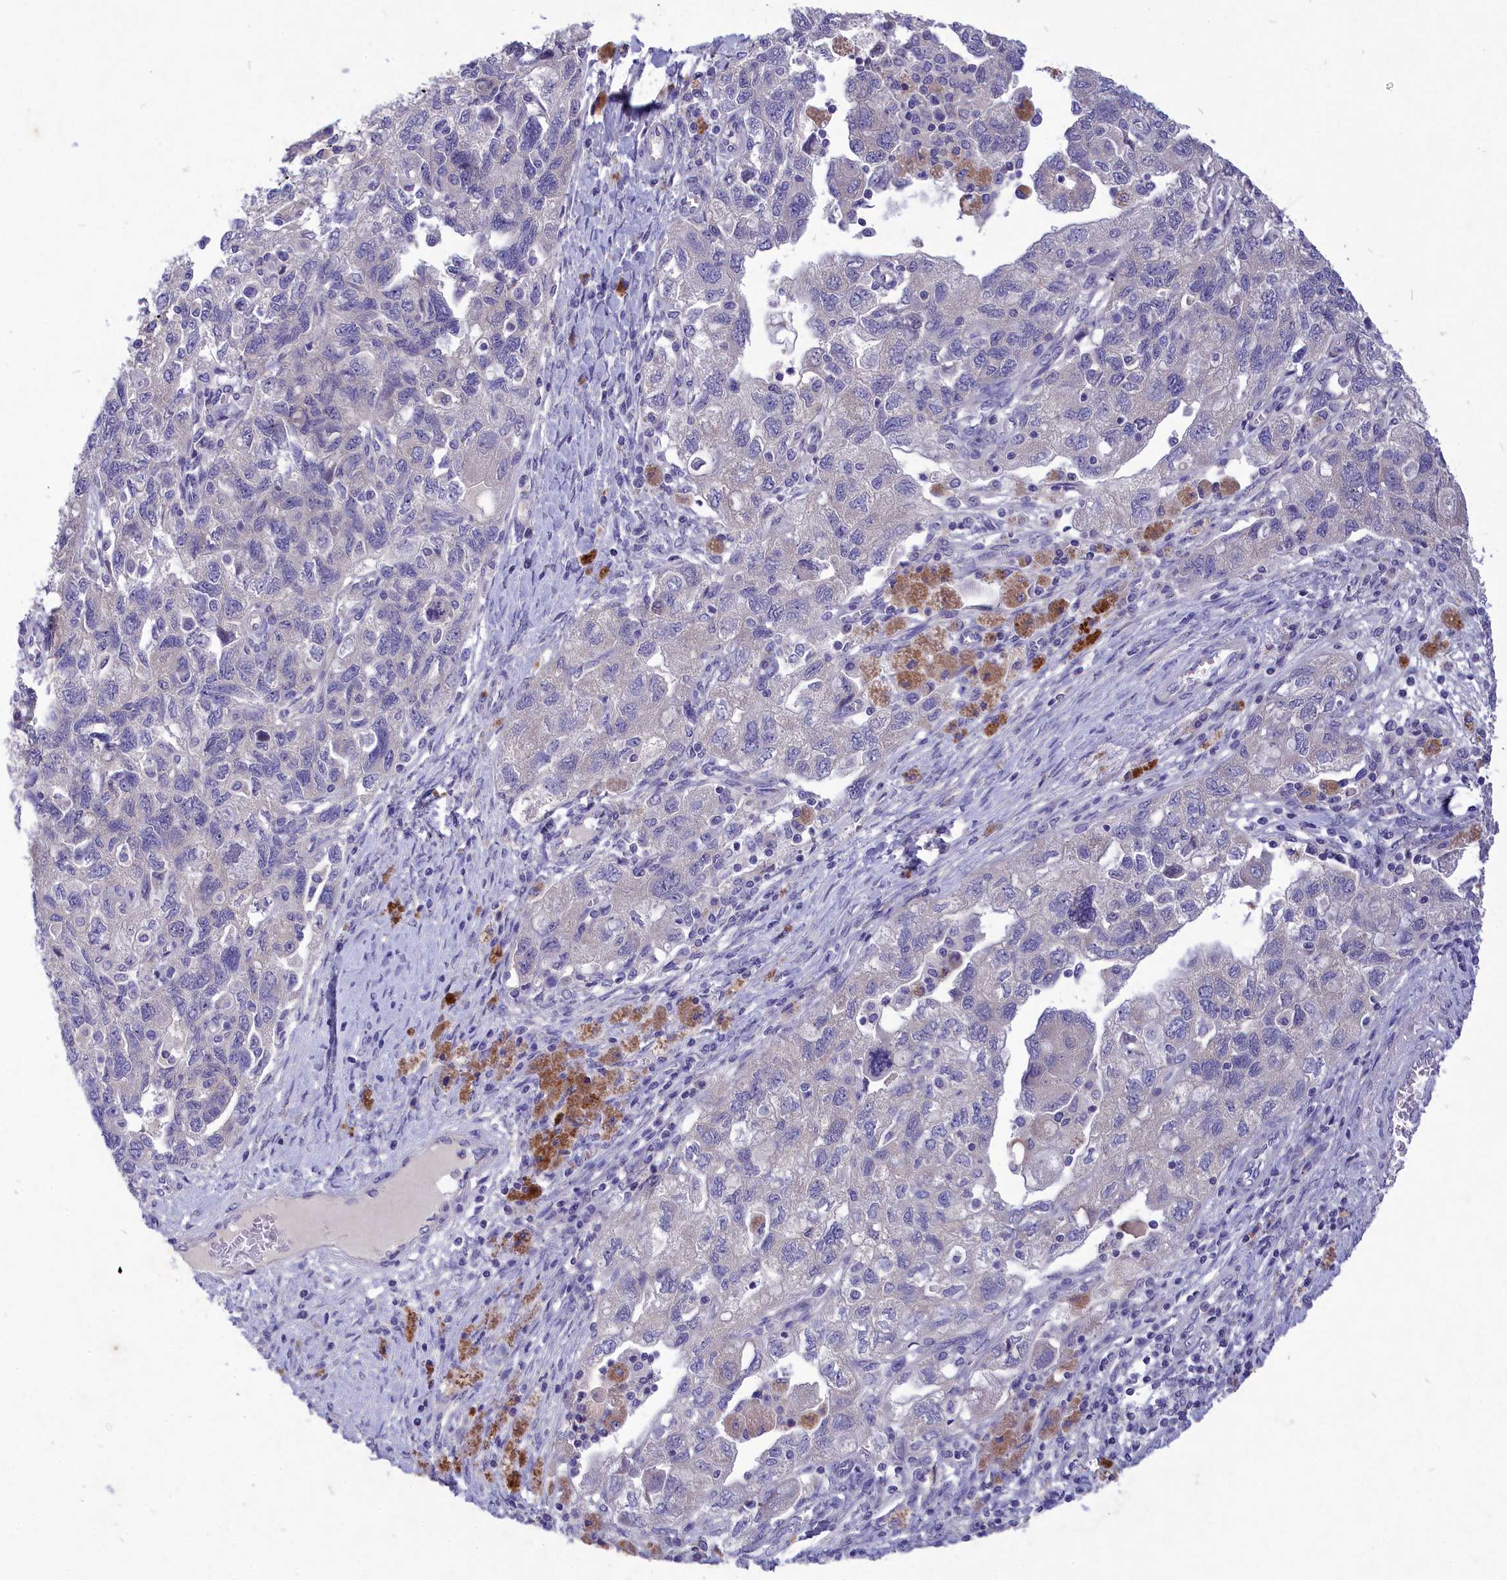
{"staining": {"intensity": "negative", "quantity": "none", "location": "none"}, "tissue": "ovarian cancer", "cell_type": "Tumor cells", "image_type": "cancer", "snomed": [{"axis": "morphology", "description": "Carcinoma, NOS"}, {"axis": "morphology", "description": "Cystadenocarcinoma, serous, NOS"}, {"axis": "topography", "description": "Ovary"}], "caption": "Immunohistochemistry (IHC) photomicrograph of ovarian cancer (carcinoma) stained for a protein (brown), which reveals no positivity in tumor cells. The staining is performed using DAB (3,3'-diaminobenzidine) brown chromogen with nuclei counter-stained in using hematoxylin.", "gene": "DEFB119", "patient": {"sex": "female", "age": 69}}